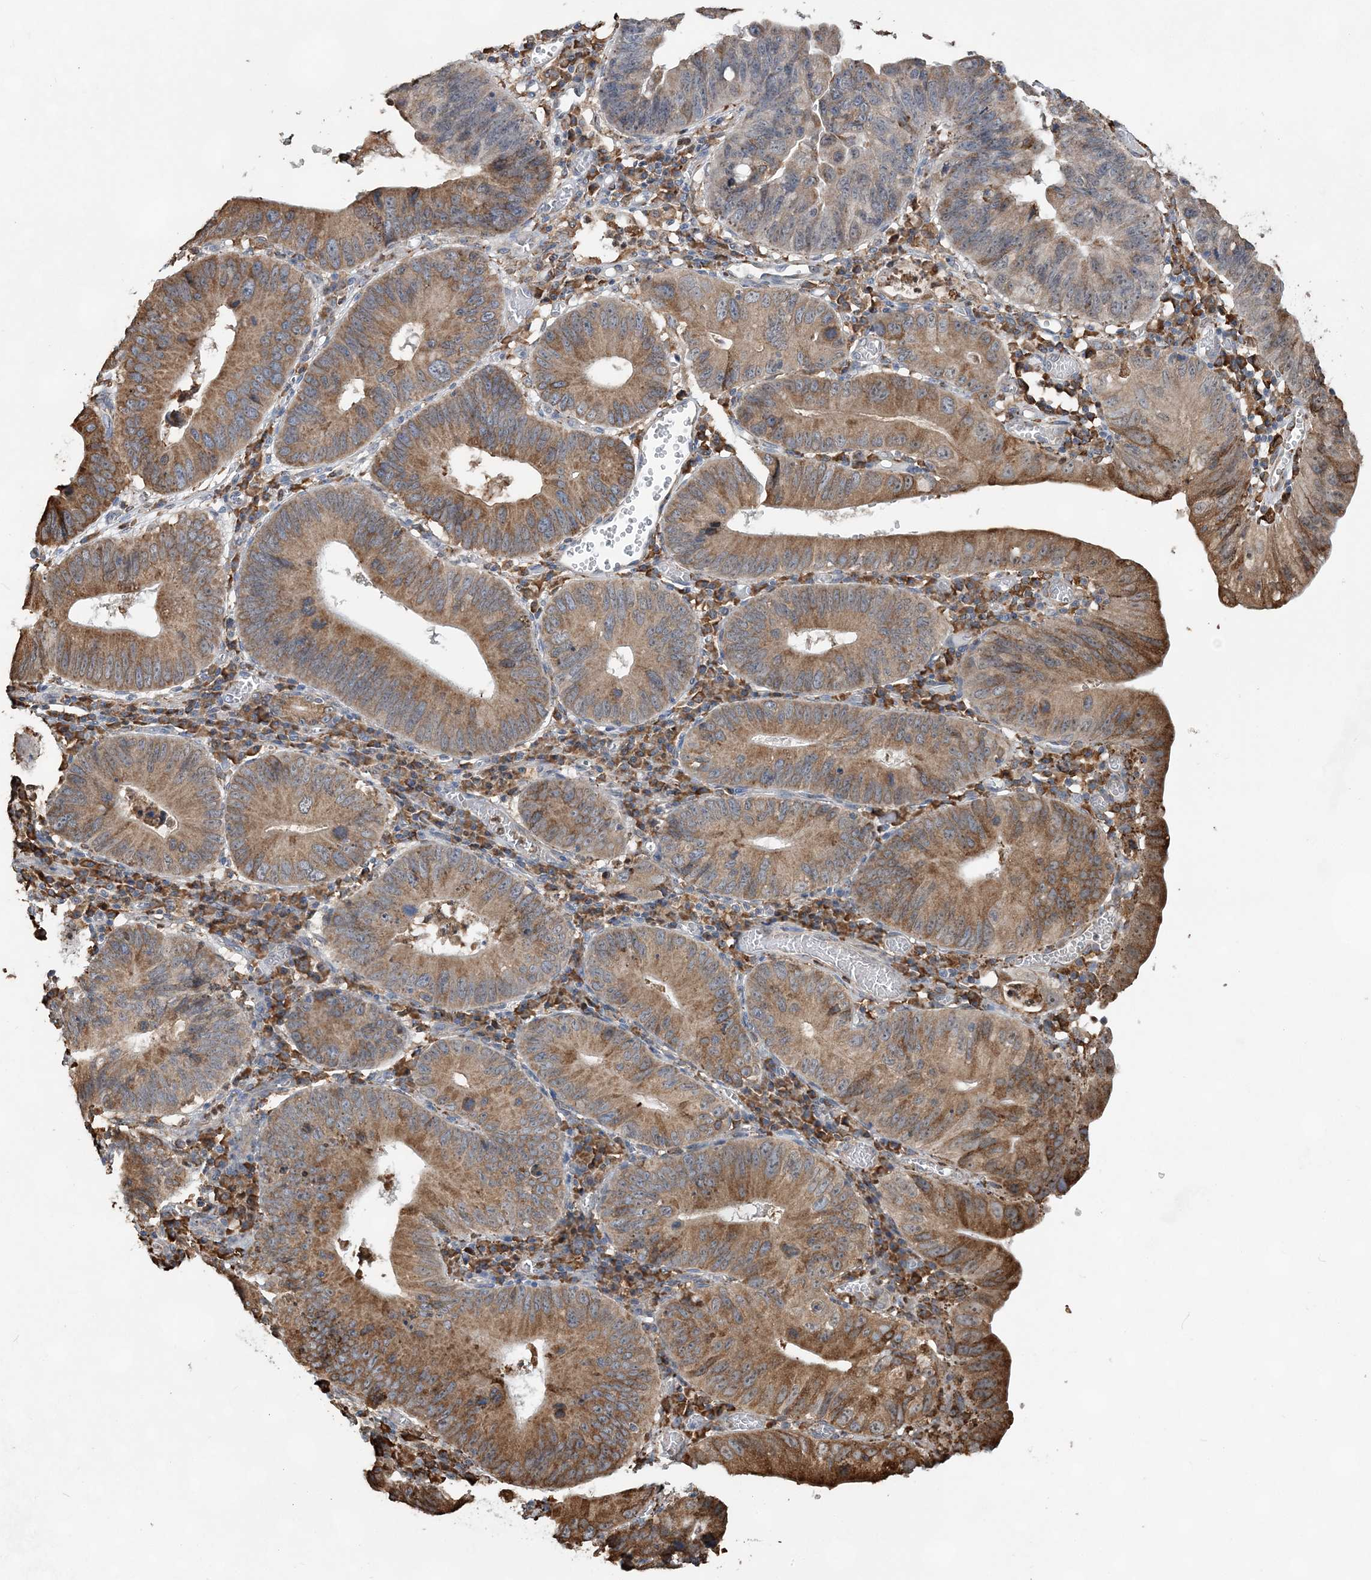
{"staining": {"intensity": "moderate", "quantity": ">75%", "location": "cytoplasmic/membranous"}, "tissue": "stomach cancer", "cell_type": "Tumor cells", "image_type": "cancer", "snomed": [{"axis": "morphology", "description": "Adenocarcinoma, NOS"}, {"axis": "topography", "description": "Stomach"}], "caption": "A photomicrograph showing moderate cytoplasmic/membranous expression in approximately >75% of tumor cells in stomach adenocarcinoma, as visualized by brown immunohistochemical staining.", "gene": "WDR12", "patient": {"sex": "male", "age": 59}}